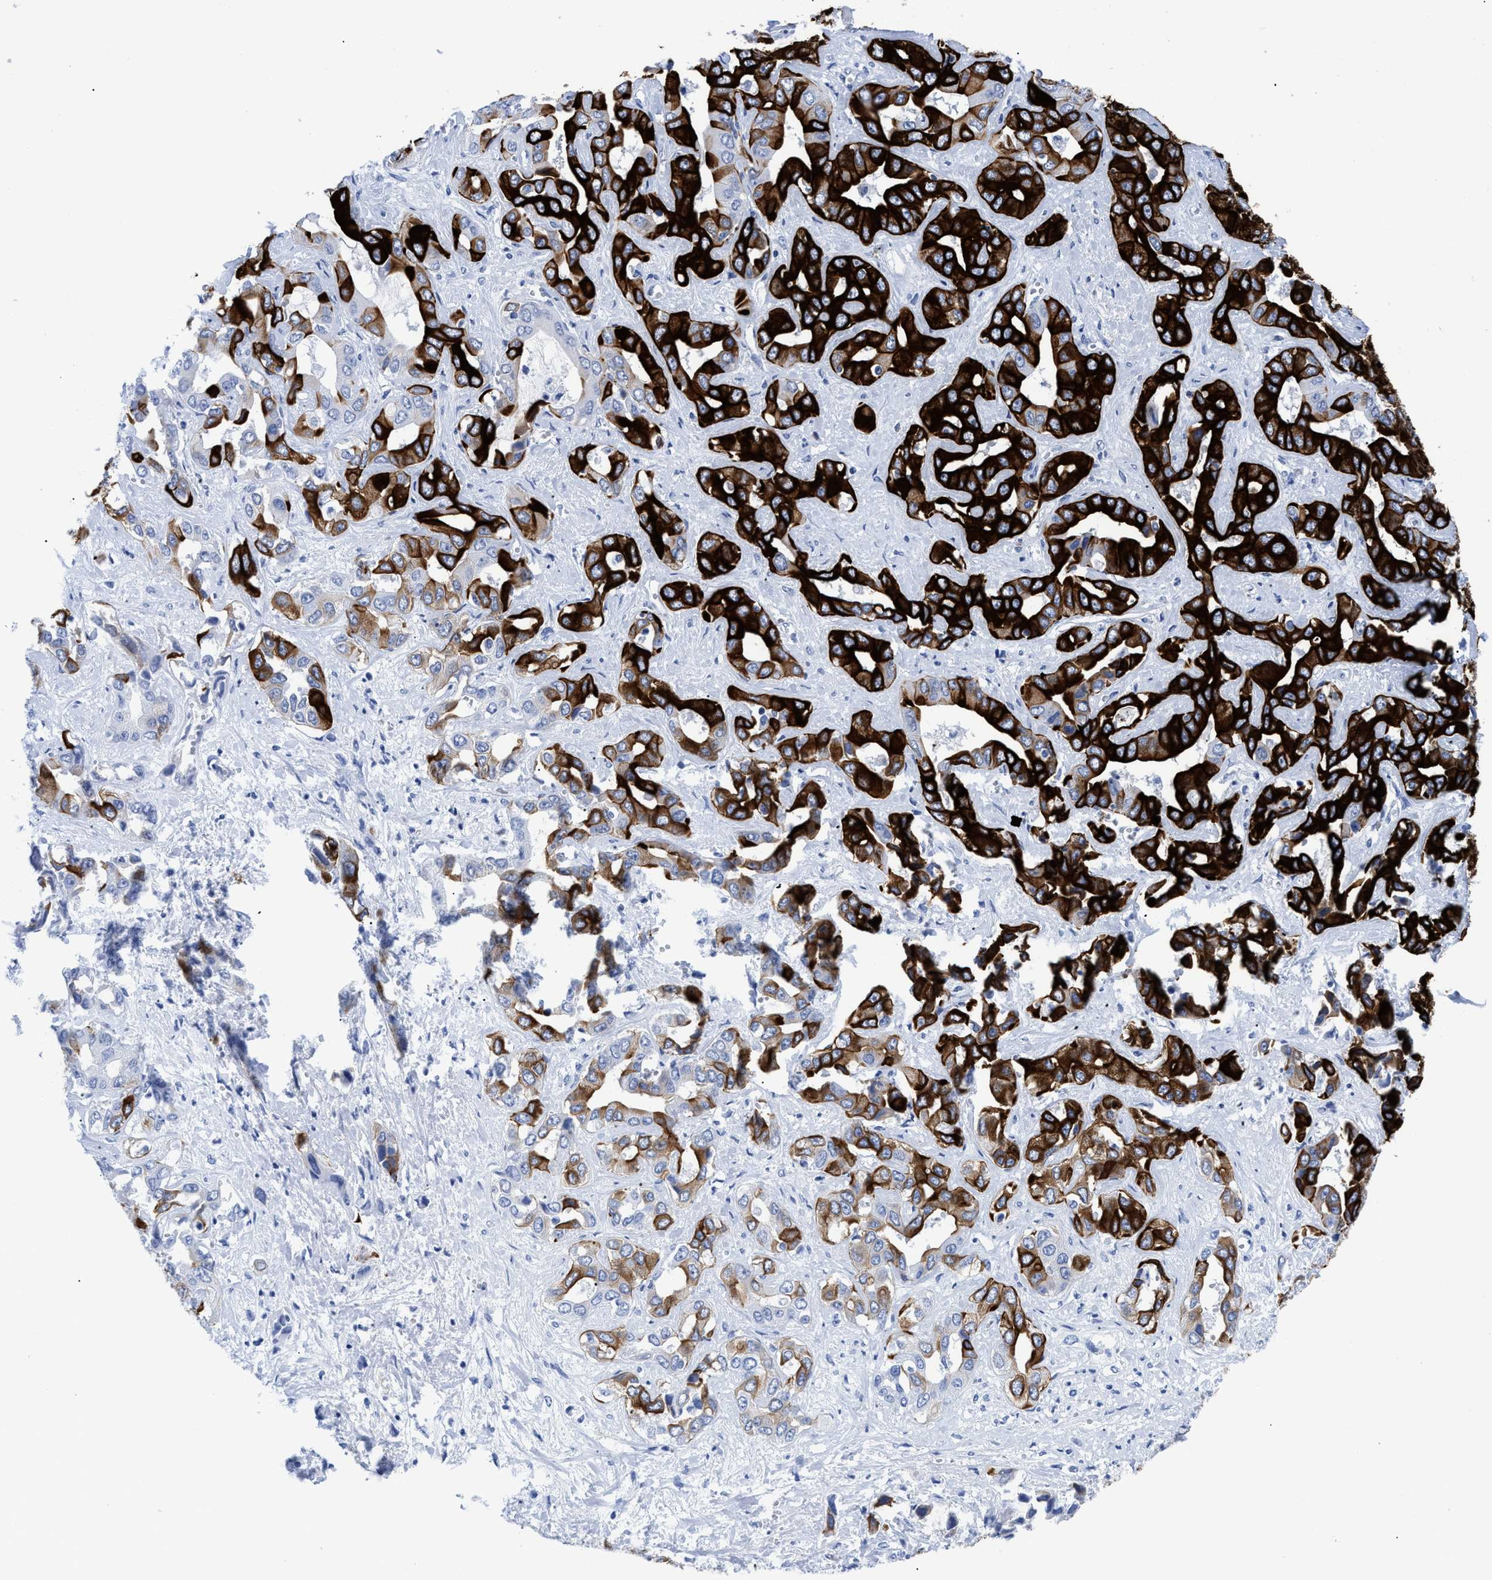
{"staining": {"intensity": "strong", "quantity": ">75%", "location": "cytoplasmic/membranous"}, "tissue": "liver cancer", "cell_type": "Tumor cells", "image_type": "cancer", "snomed": [{"axis": "morphology", "description": "Cholangiocarcinoma"}, {"axis": "topography", "description": "Liver"}], "caption": "A histopathology image of liver cholangiocarcinoma stained for a protein shows strong cytoplasmic/membranous brown staining in tumor cells. The staining is performed using DAB brown chromogen to label protein expression. The nuclei are counter-stained blue using hematoxylin.", "gene": "DUSP26", "patient": {"sex": "female", "age": 52}}